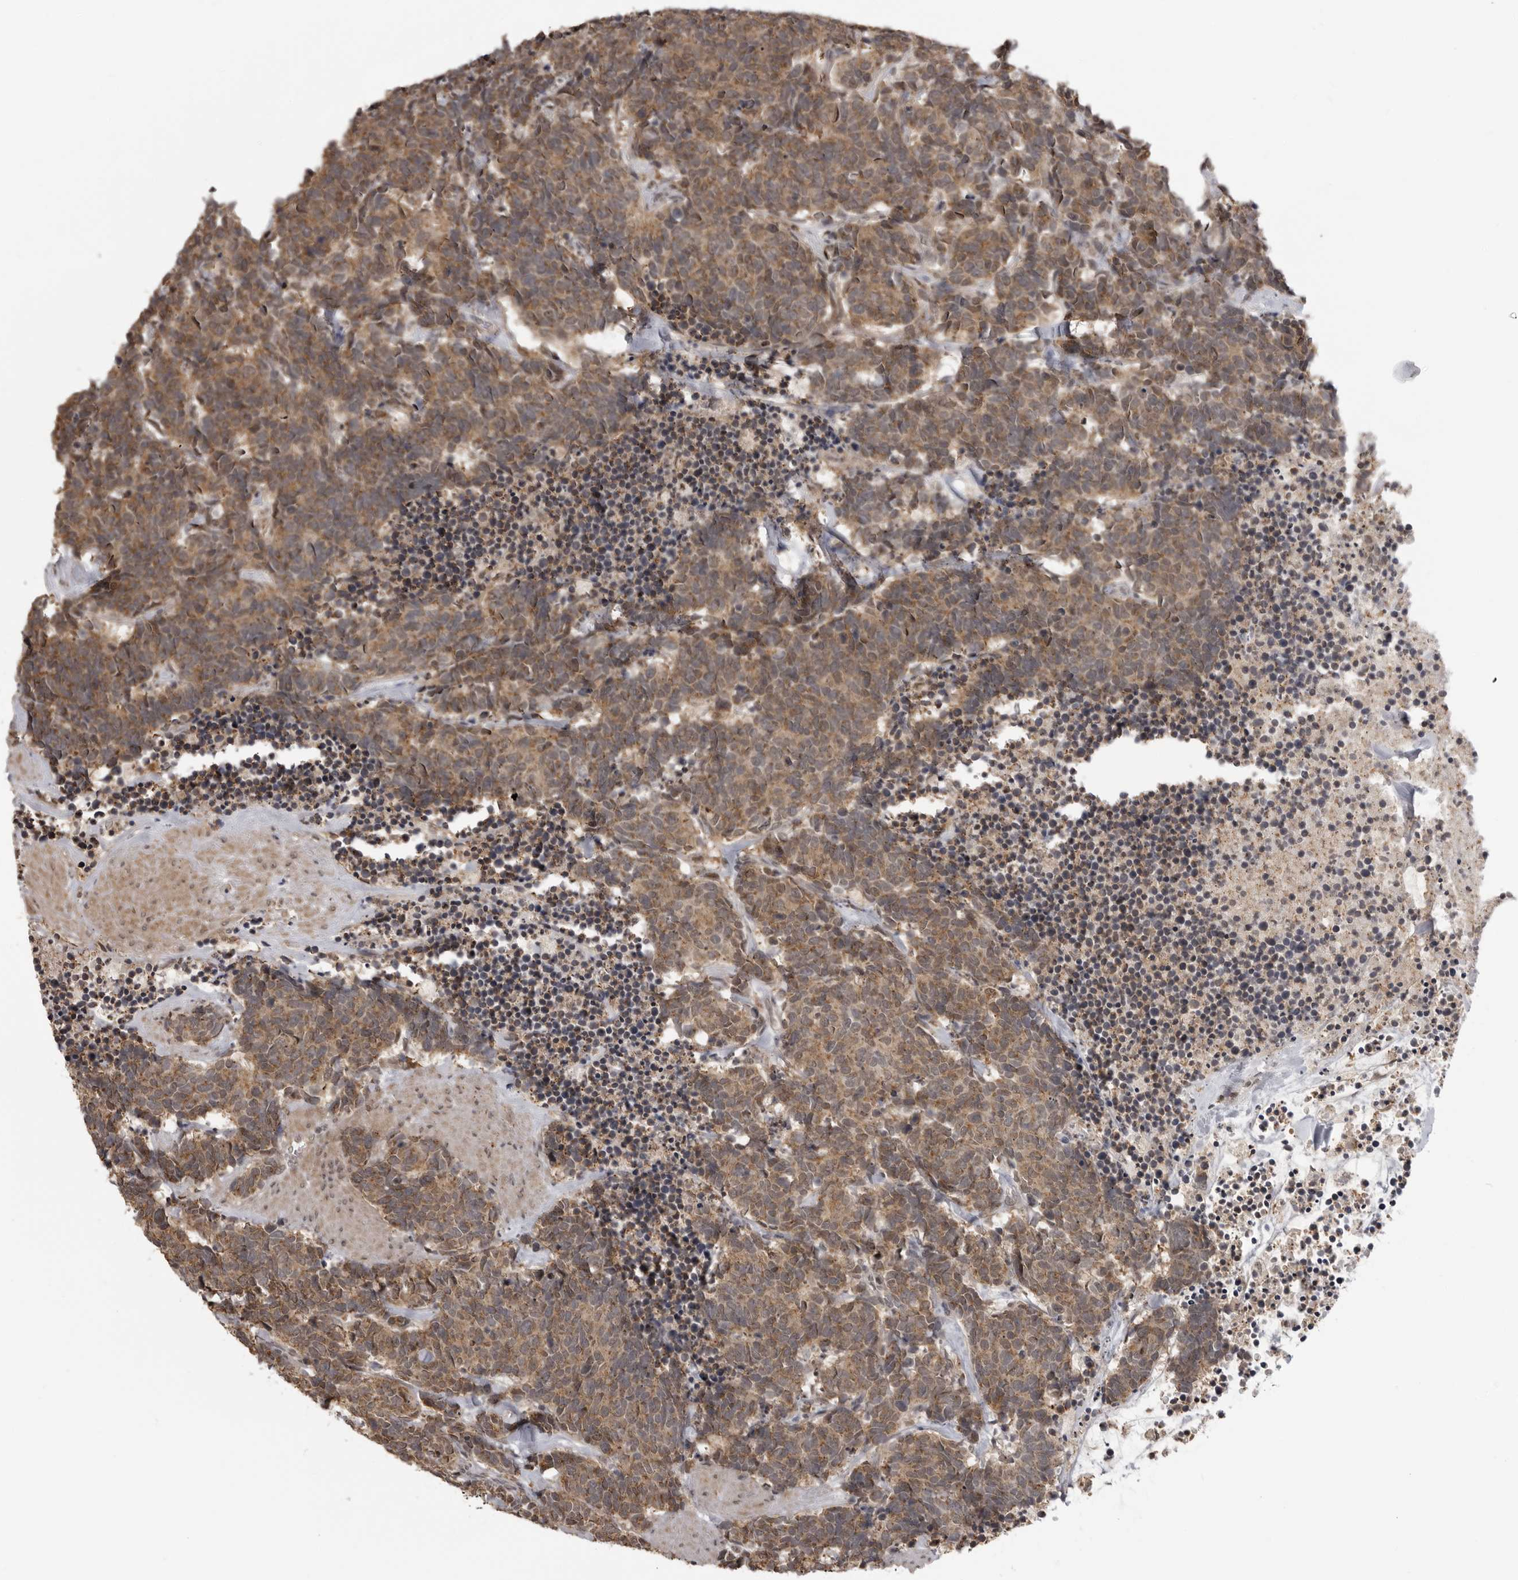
{"staining": {"intensity": "moderate", "quantity": ">75%", "location": "cytoplasmic/membranous"}, "tissue": "carcinoid", "cell_type": "Tumor cells", "image_type": "cancer", "snomed": [{"axis": "morphology", "description": "Carcinoma, NOS"}, {"axis": "morphology", "description": "Carcinoid, malignant, NOS"}, {"axis": "topography", "description": "Urinary bladder"}], "caption": "Tumor cells exhibit medium levels of moderate cytoplasmic/membranous expression in about >75% of cells in human carcinoma.", "gene": "PDCL3", "patient": {"sex": "male", "age": 57}}